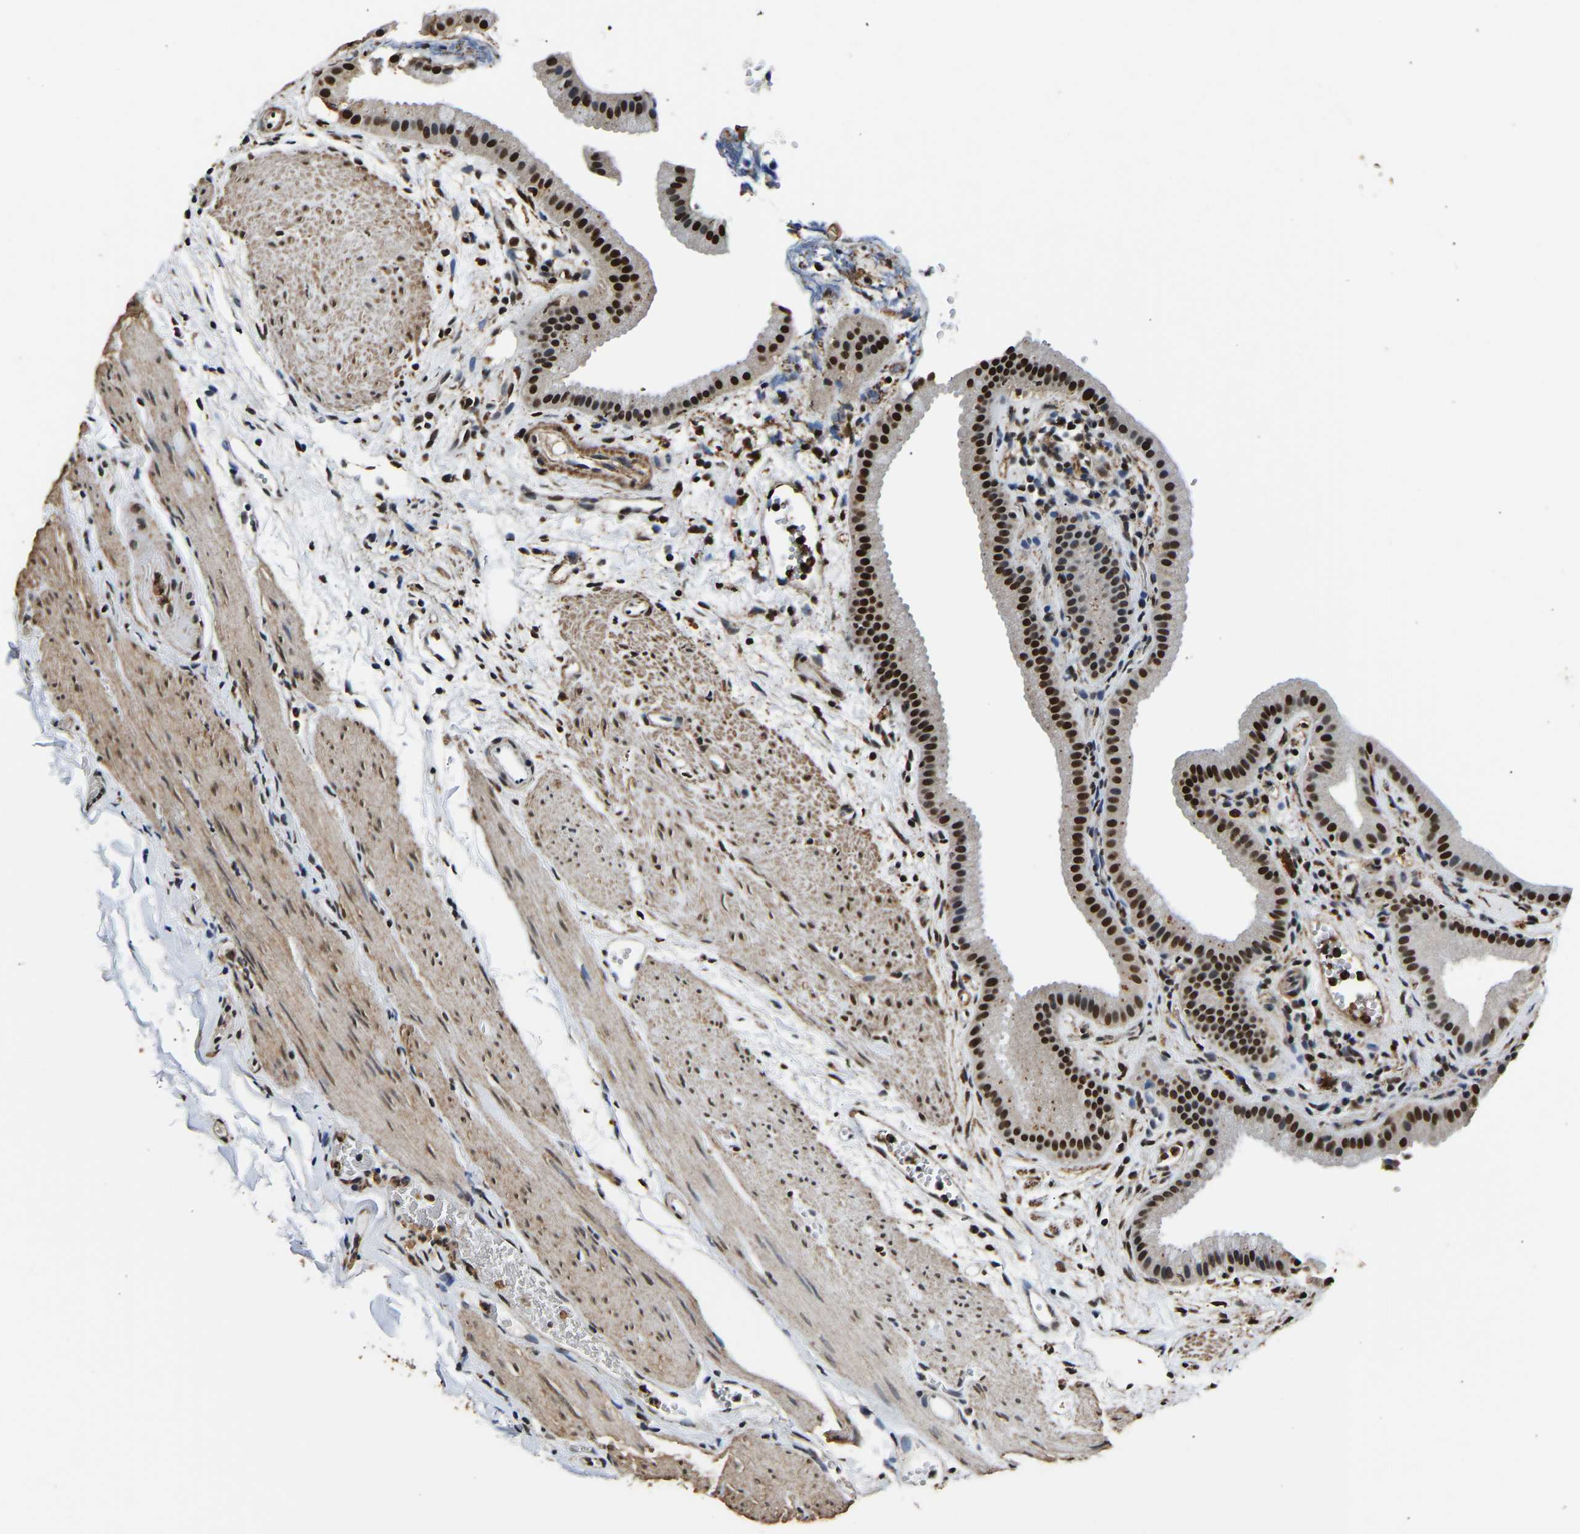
{"staining": {"intensity": "strong", "quantity": ">75%", "location": "nuclear"}, "tissue": "gallbladder", "cell_type": "Glandular cells", "image_type": "normal", "snomed": [{"axis": "morphology", "description": "Normal tissue, NOS"}, {"axis": "topography", "description": "Gallbladder"}], "caption": "This is a micrograph of IHC staining of normal gallbladder, which shows strong staining in the nuclear of glandular cells.", "gene": "SAFB", "patient": {"sex": "female", "age": 64}}